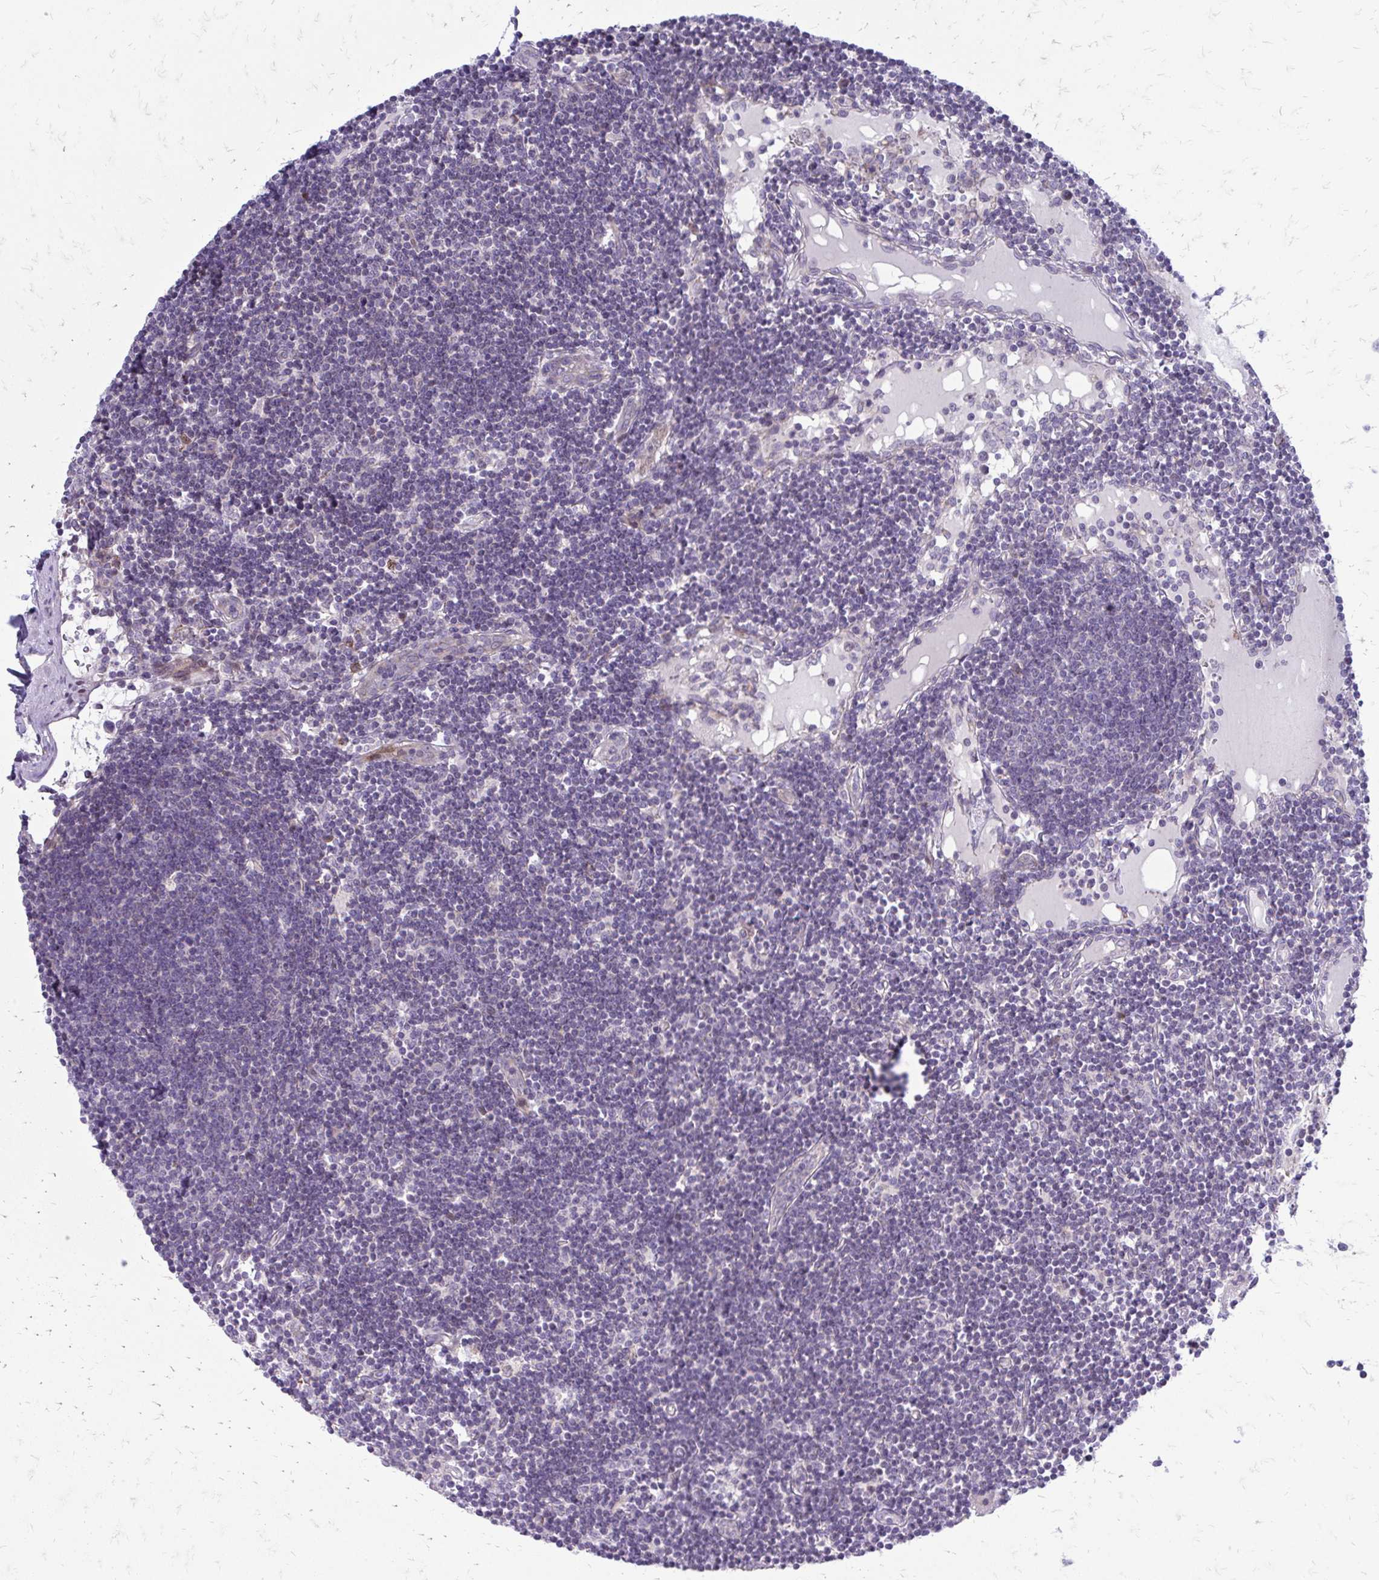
{"staining": {"intensity": "negative", "quantity": "none", "location": "none"}, "tissue": "lymph node", "cell_type": "Germinal center cells", "image_type": "normal", "snomed": [{"axis": "morphology", "description": "Normal tissue, NOS"}, {"axis": "topography", "description": "Lymph node"}], "caption": "DAB (3,3'-diaminobenzidine) immunohistochemical staining of unremarkable lymph node demonstrates no significant expression in germinal center cells.", "gene": "PPDPFL", "patient": {"sex": "female", "age": 65}}